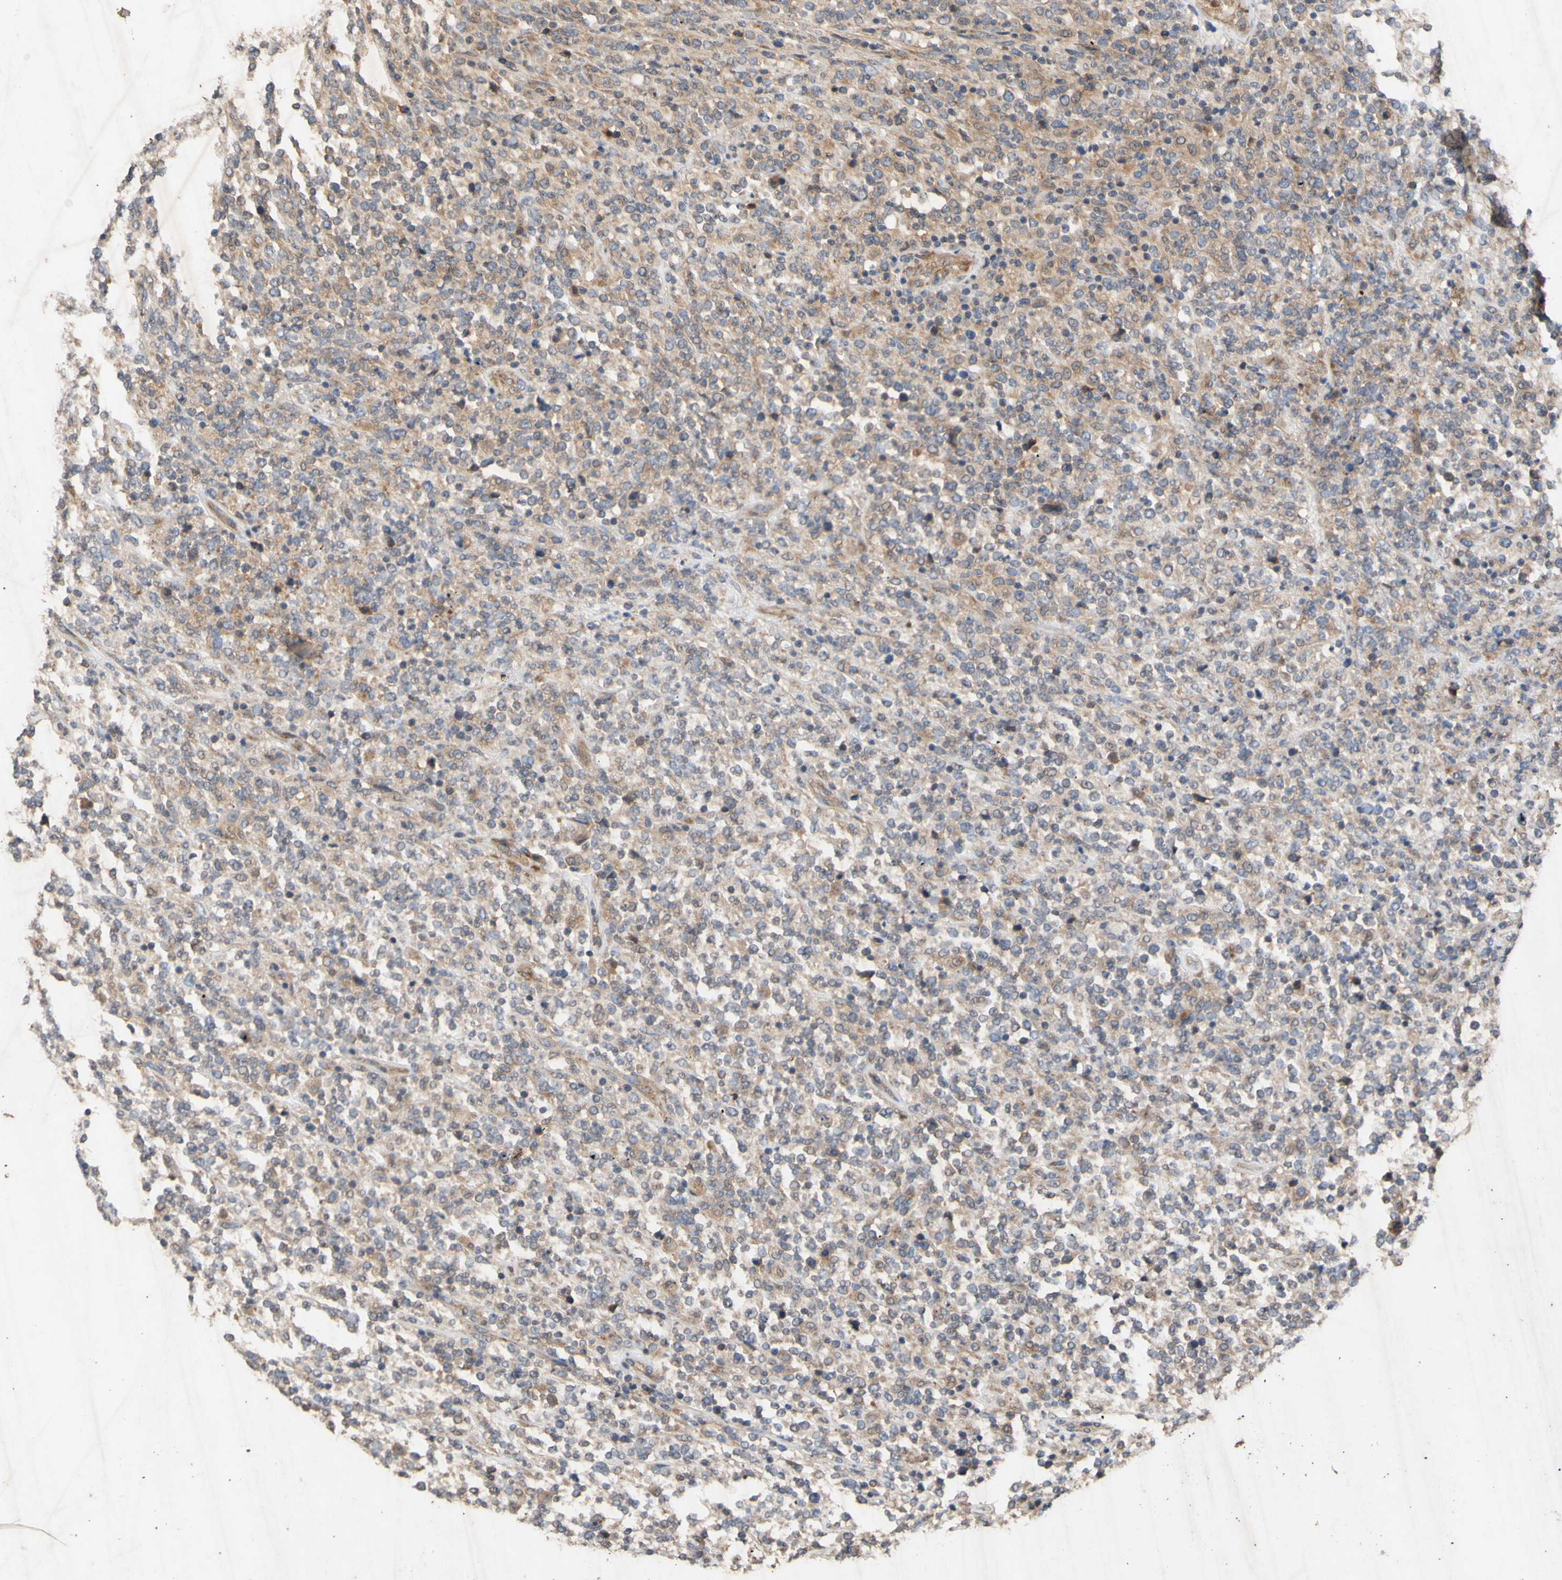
{"staining": {"intensity": "weak", "quantity": "25%-75%", "location": "cytoplasmic/membranous"}, "tissue": "lymphoma", "cell_type": "Tumor cells", "image_type": "cancer", "snomed": [{"axis": "morphology", "description": "Malignant lymphoma, non-Hodgkin's type, High grade"}, {"axis": "topography", "description": "Soft tissue"}], "caption": "An IHC micrograph of neoplastic tissue is shown. Protein staining in brown highlights weak cytoplasmic/membranous positivity in lymphoma within tumor cells.", "gene": "EIF2S3", "patient": {"sex": "male", "age": 18}}